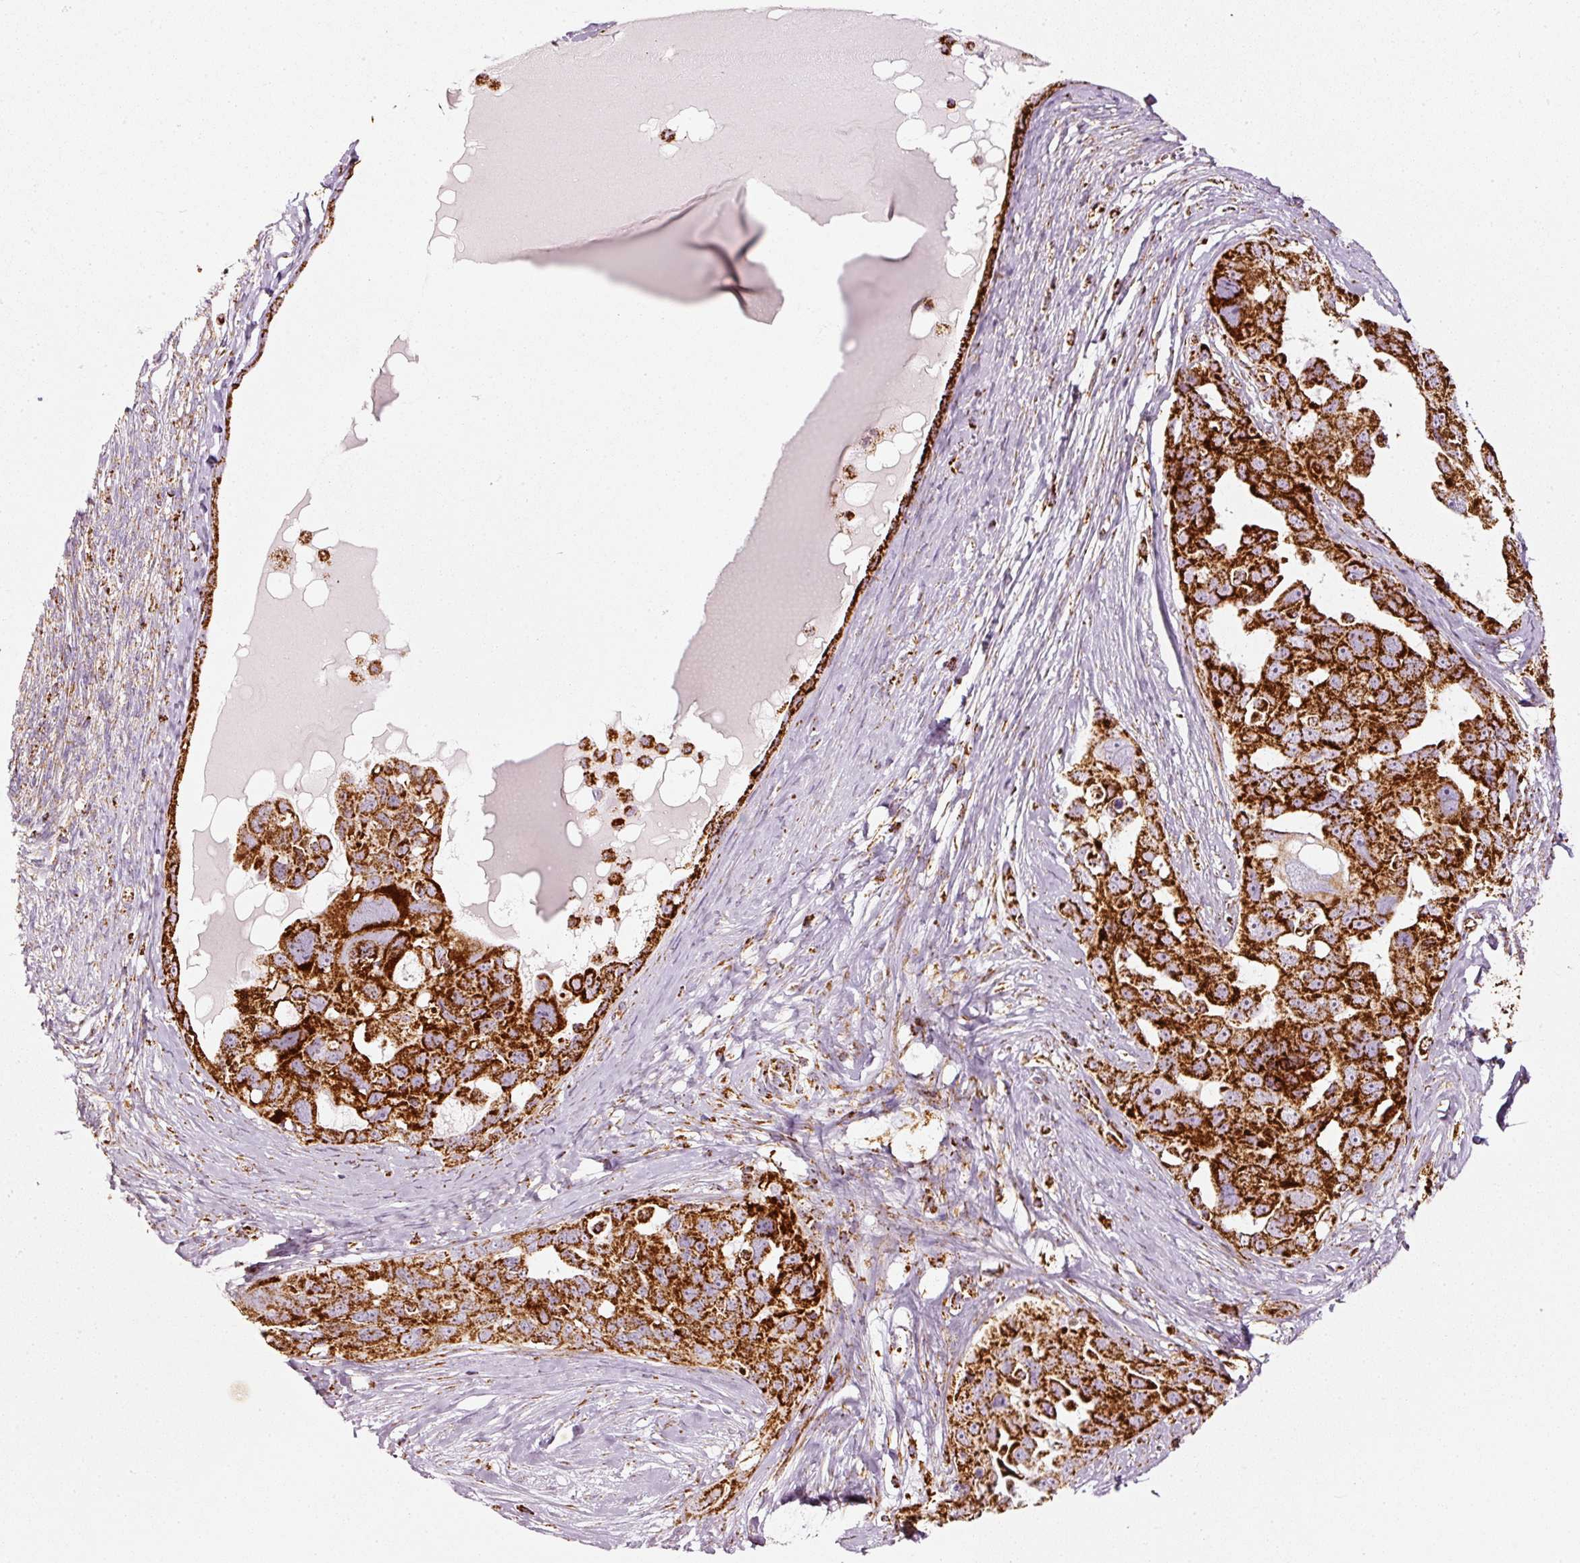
{"staining": {"intensity": "strong", "quantity": ">75%", "location": "cytoplasmic/membranous"}, "tissue": "ovarian cancer", "cell_type": "Tumor cells", "image_type": "cancer", "snomed": [{"axis": "morphology", "description": "Carcinoma, endometroid"}, {"axis": "topography", "description": "Ovary"}], "caption": "IHC image of ovarian cancer stained for a protein (brown), which demonstrates high levels of strong cytoplasmic/membranous staining in approximately >75% of tumor cells.", "gene": "MT-CO2", "patient": {"sex": "female", "age": 70}}